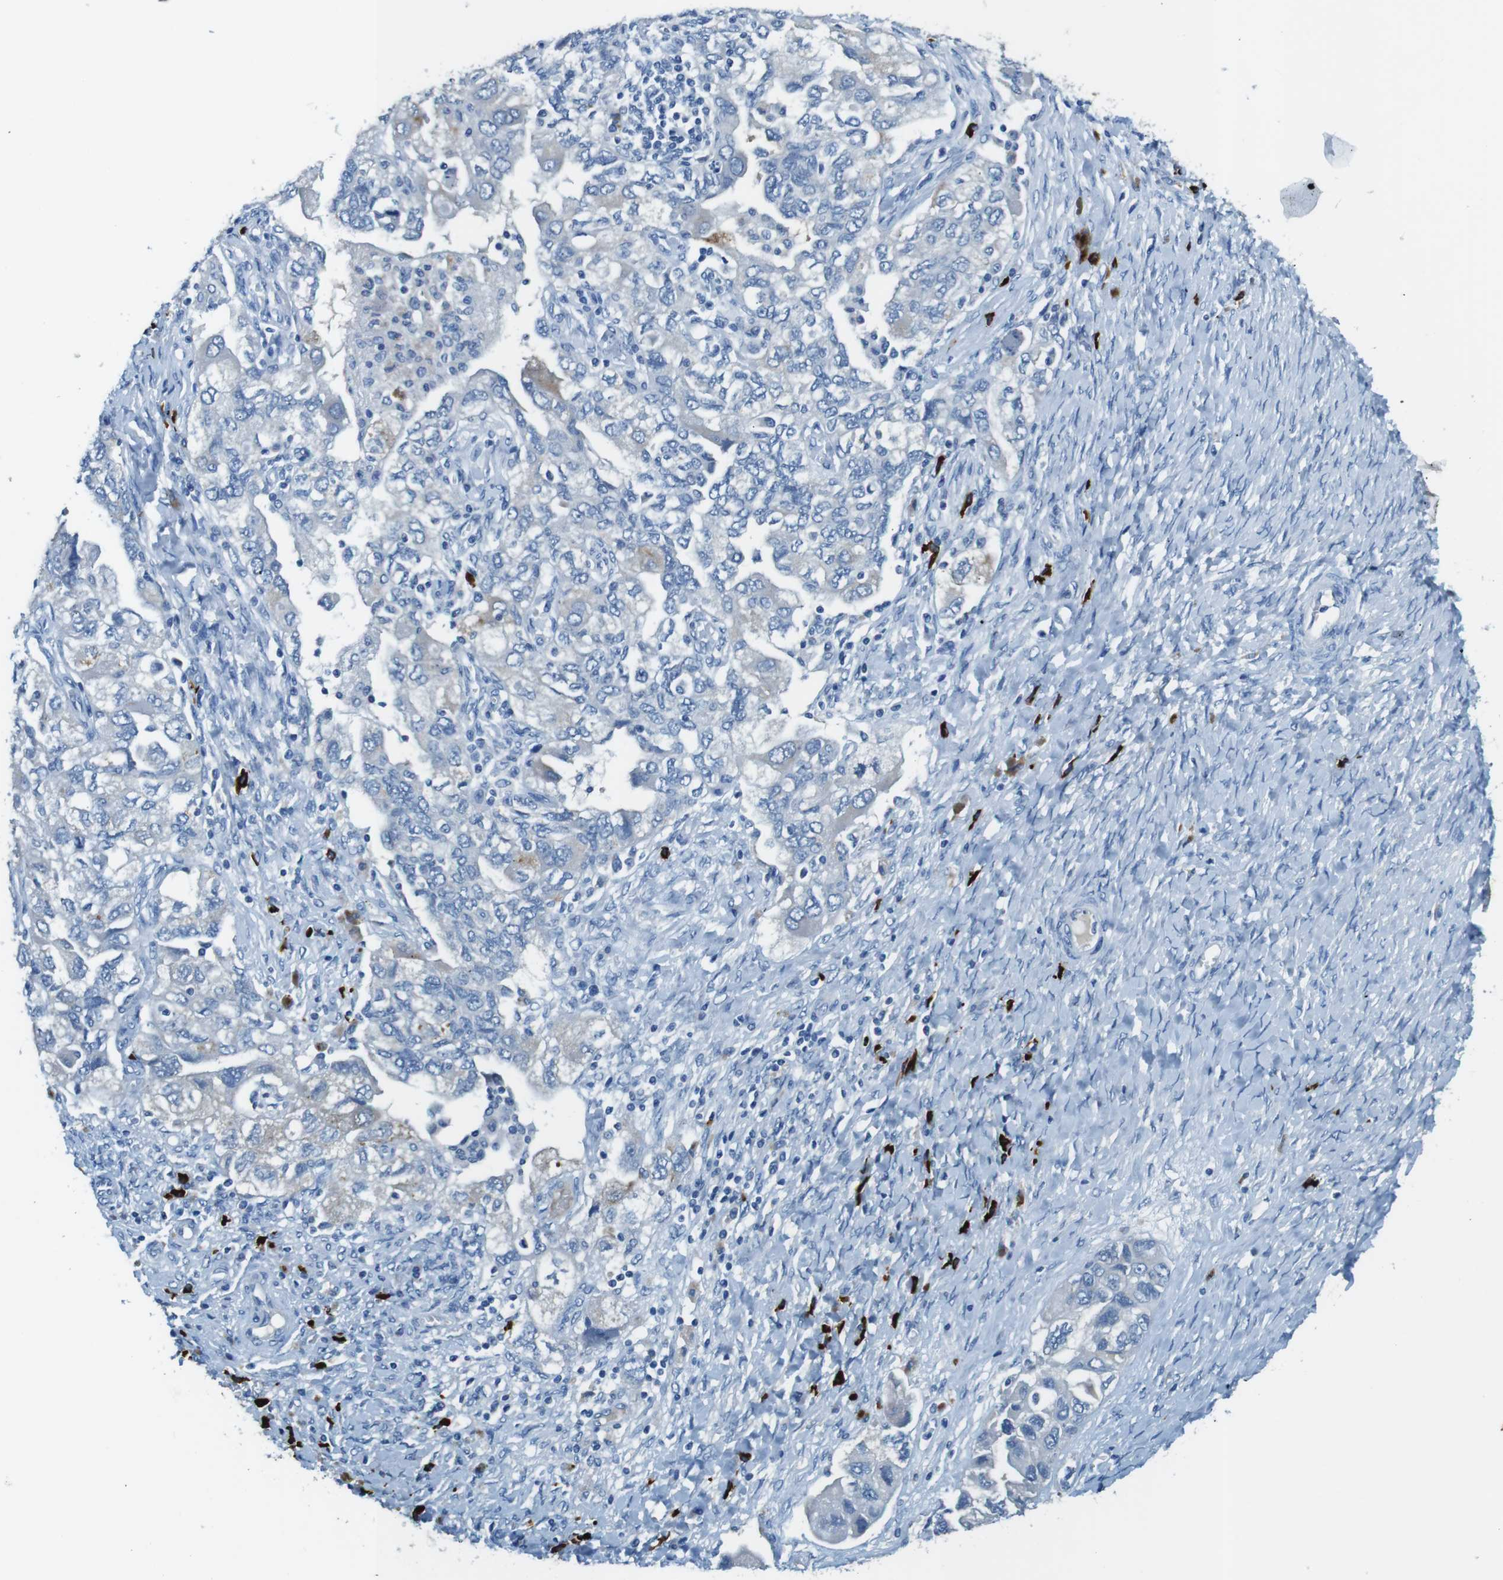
{"staining": {"intensity": "negative", "quantity": "none", "location": "none"}, "tissue": "ovarian cancer", "cell_type": "Tumor cells", "image_type": "cancer", "snomed": [{"axis": "morphology", "description": "Carcinoma, NOS"}, {"axis": "morphology", "description": "Cystadenocarcinoma, serous, NOS"}, {"axis": "topography", "description": "Ovary"}], "caption": "Serous cystadenocarcinoma (ovarian) was stained to show a protein in brown. There is no significant staining in tumor cells.", "gene": "SLC35A3", "patient": {"sex": "female", "age": 69}}